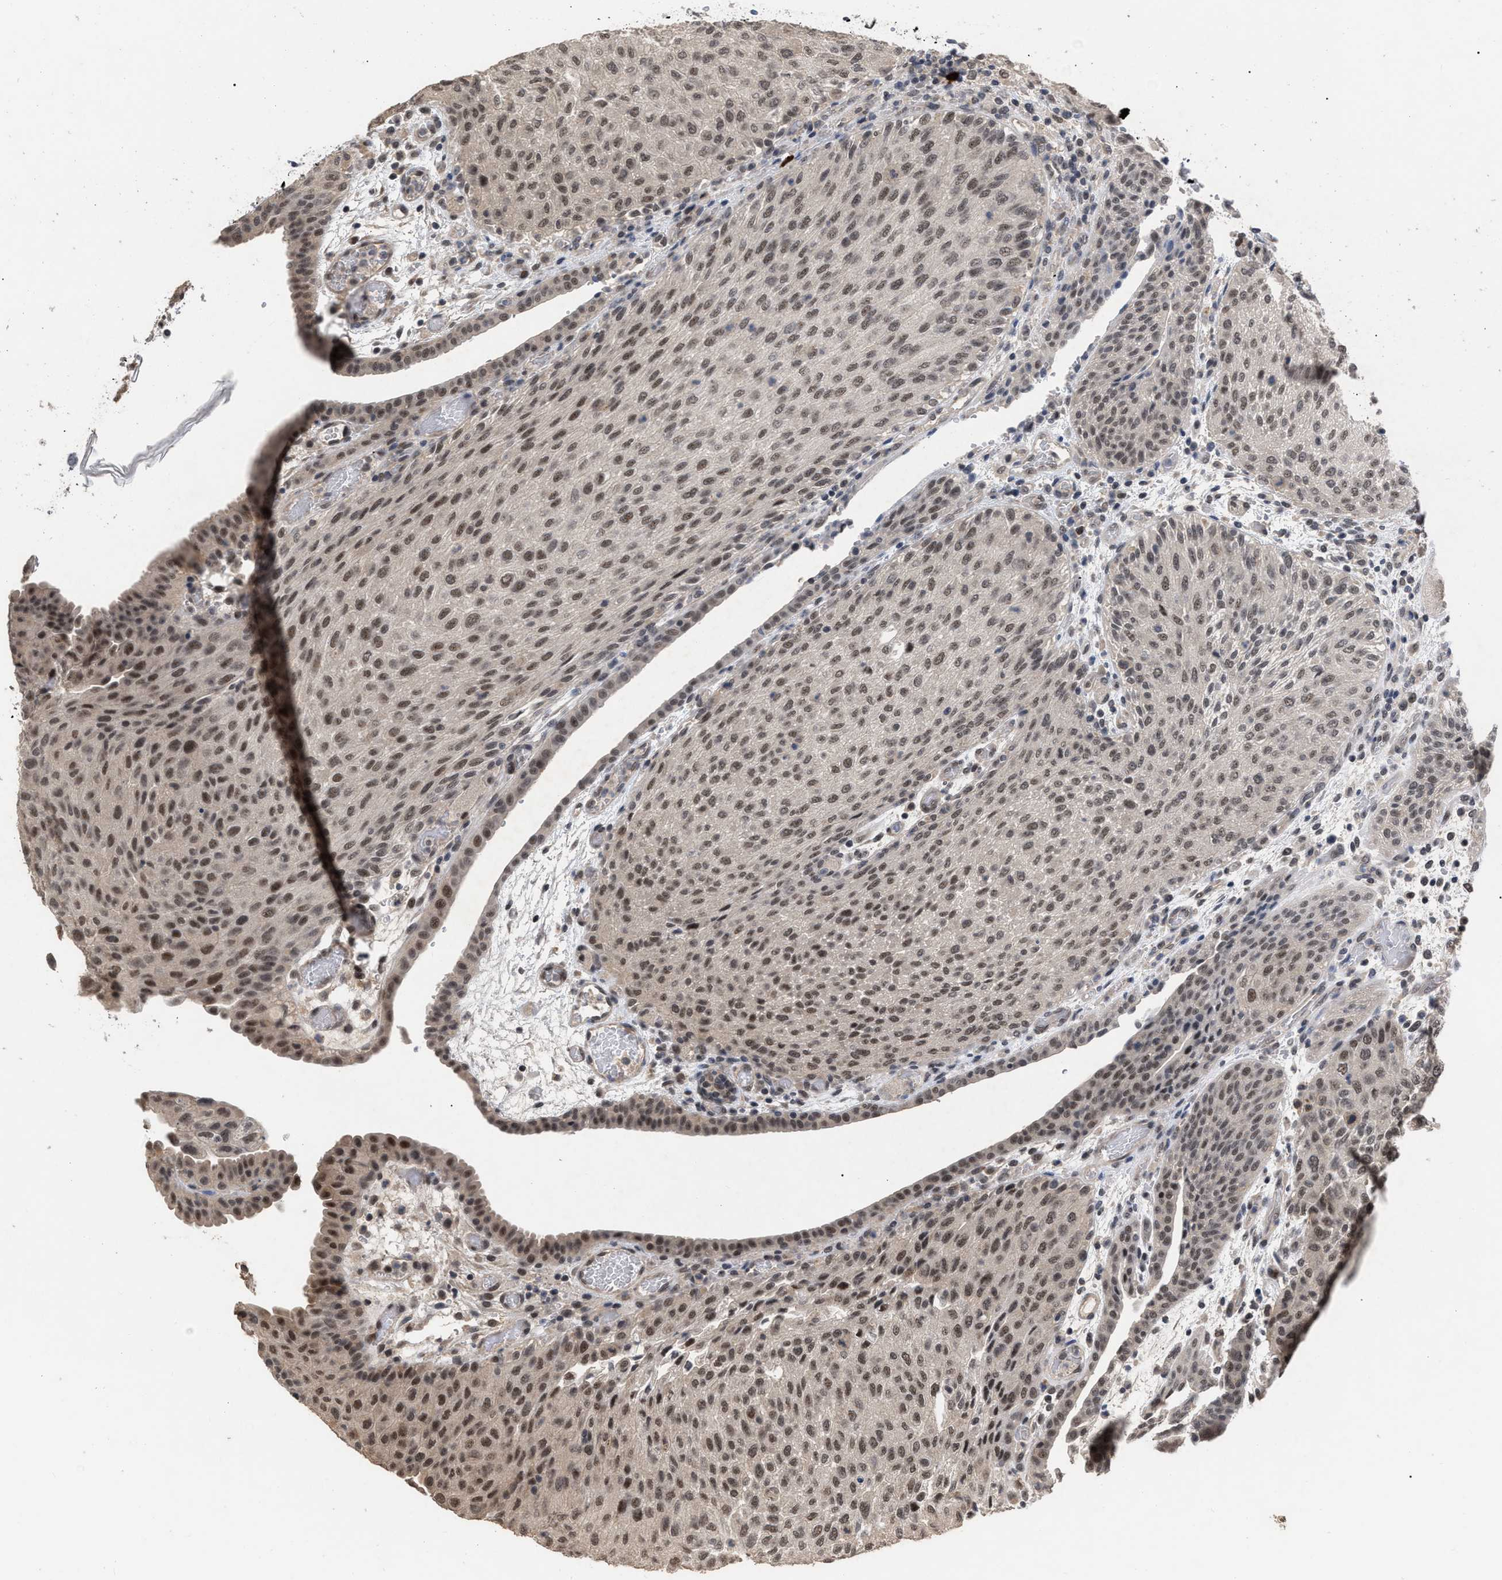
{"staining": {"intensity": "moderate", "quantity": ">75%", "location": "nuclear"}, "tissue": "urothelial cancer", "cell_type": "Tumor cells", "image_type": "cancer", "snomed": [{"axis": "morphology", "description": "Urothelial carcinoma, Low grade"}, {"axis": "morphology", "description": "Urothelial carcinoma, High grade"}, {"axis": "topography", "description": "Urinary bladder"}], "caption": "Immunohistochemical staining of high-grade urothelial carcinoma reveals moderate nuclear protein expression in about >75% of tumor cells. The staining was performed using DAB, with brown indicating positive protein expression. Nuclei are stained blue with hematoxylin.", "gene": "JAZF1", "patient": {"sex": "male", "age": 35}}